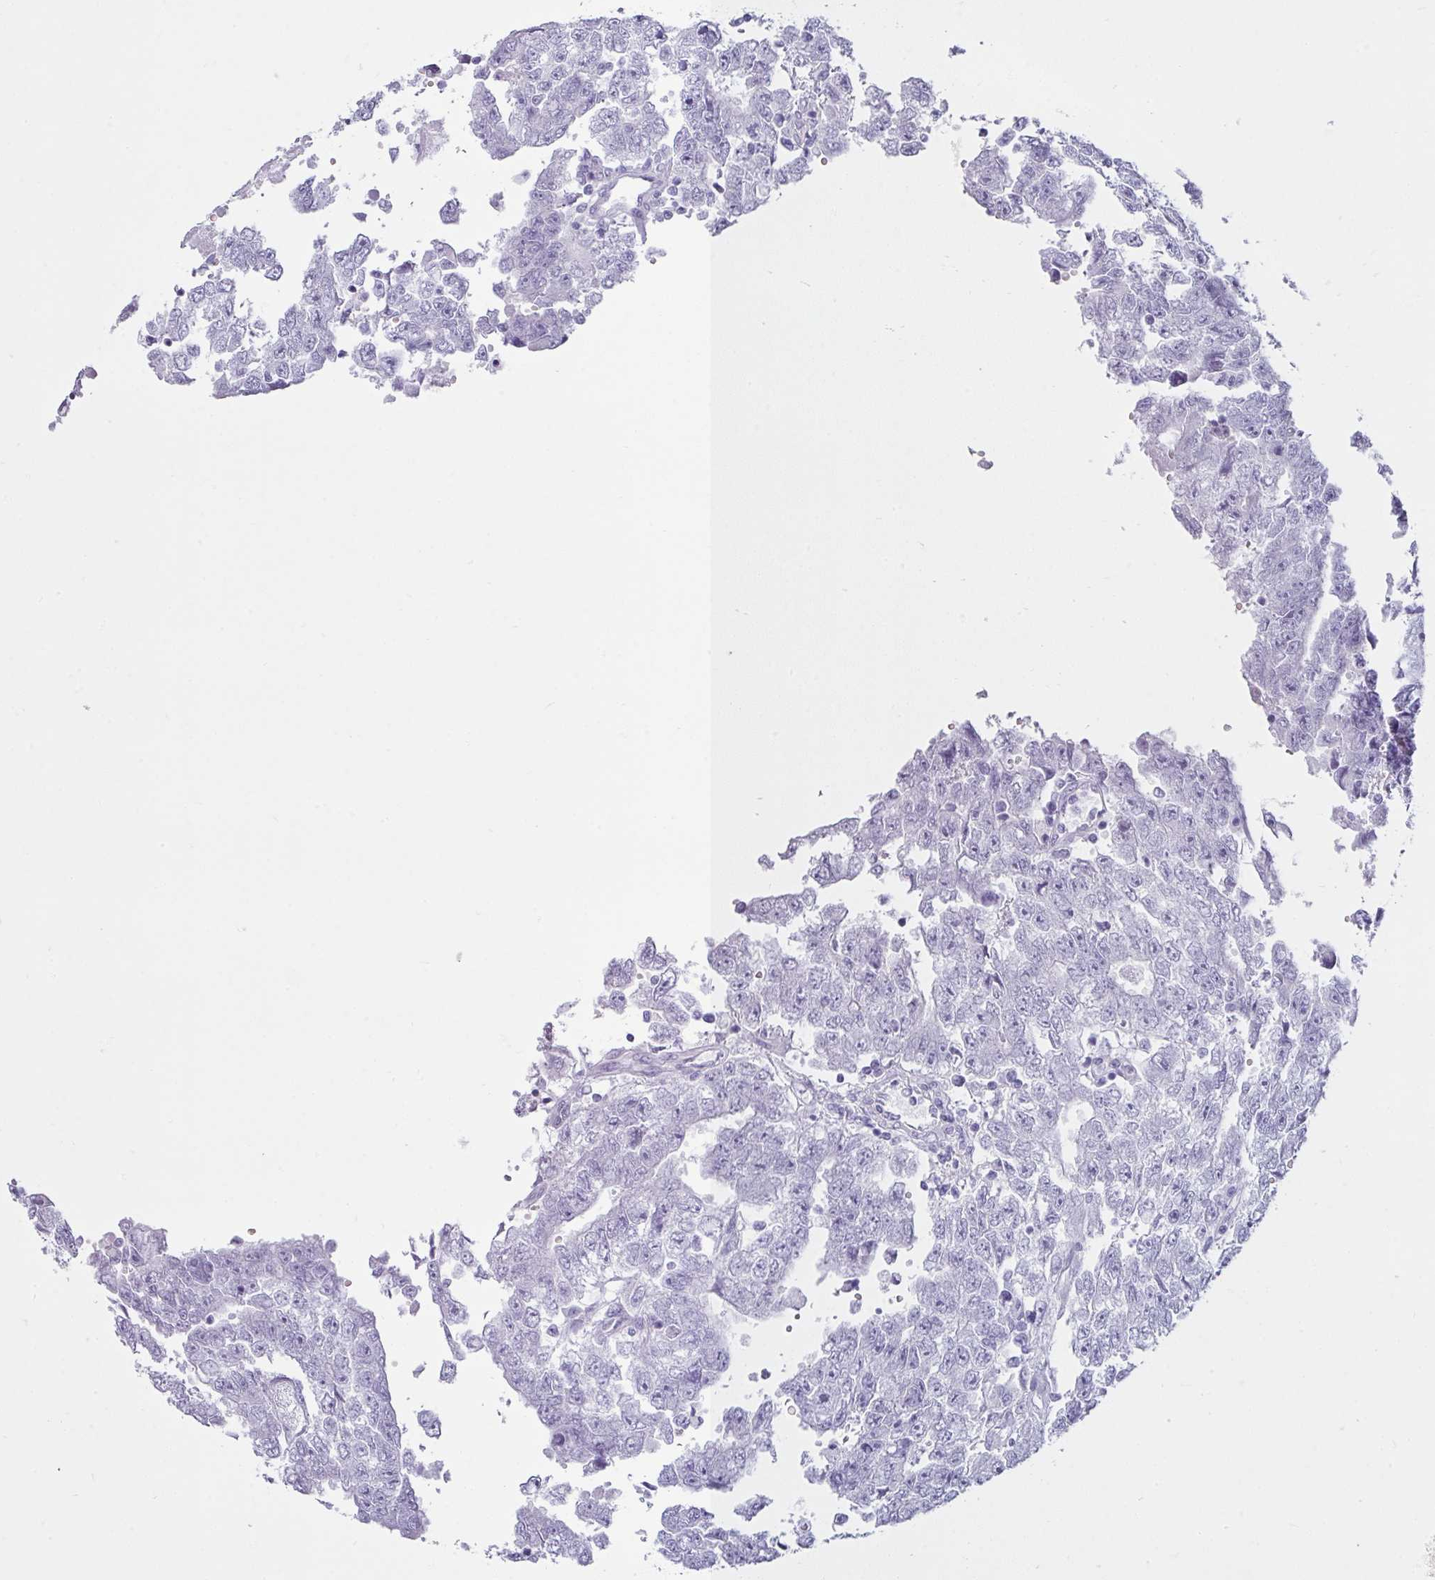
{"staining": {"intensity": "negative", "quantity": "none", "location": "none"}, "tissue": "testis cancer", "cell_type": "Tumor cells", "image_type": "cancer", "snomed": [{"axis": "morphology", "description": "Carcinoma, Embryonal, NOS"}, {"axis": "topography", "description": "Testis"}], "caption": "DAB (3,3'-diaminobenzidine) immunohistochemical staining of testis cancer (embryonal carcinoma) exhibits no significant positivity in tumor cells. The staining is performed using DAB brown chromogen with nuclei counter-stained in using hematoxylin.", "gene": "VCY1B", "patient": {"sex": "male", "age": 25}}